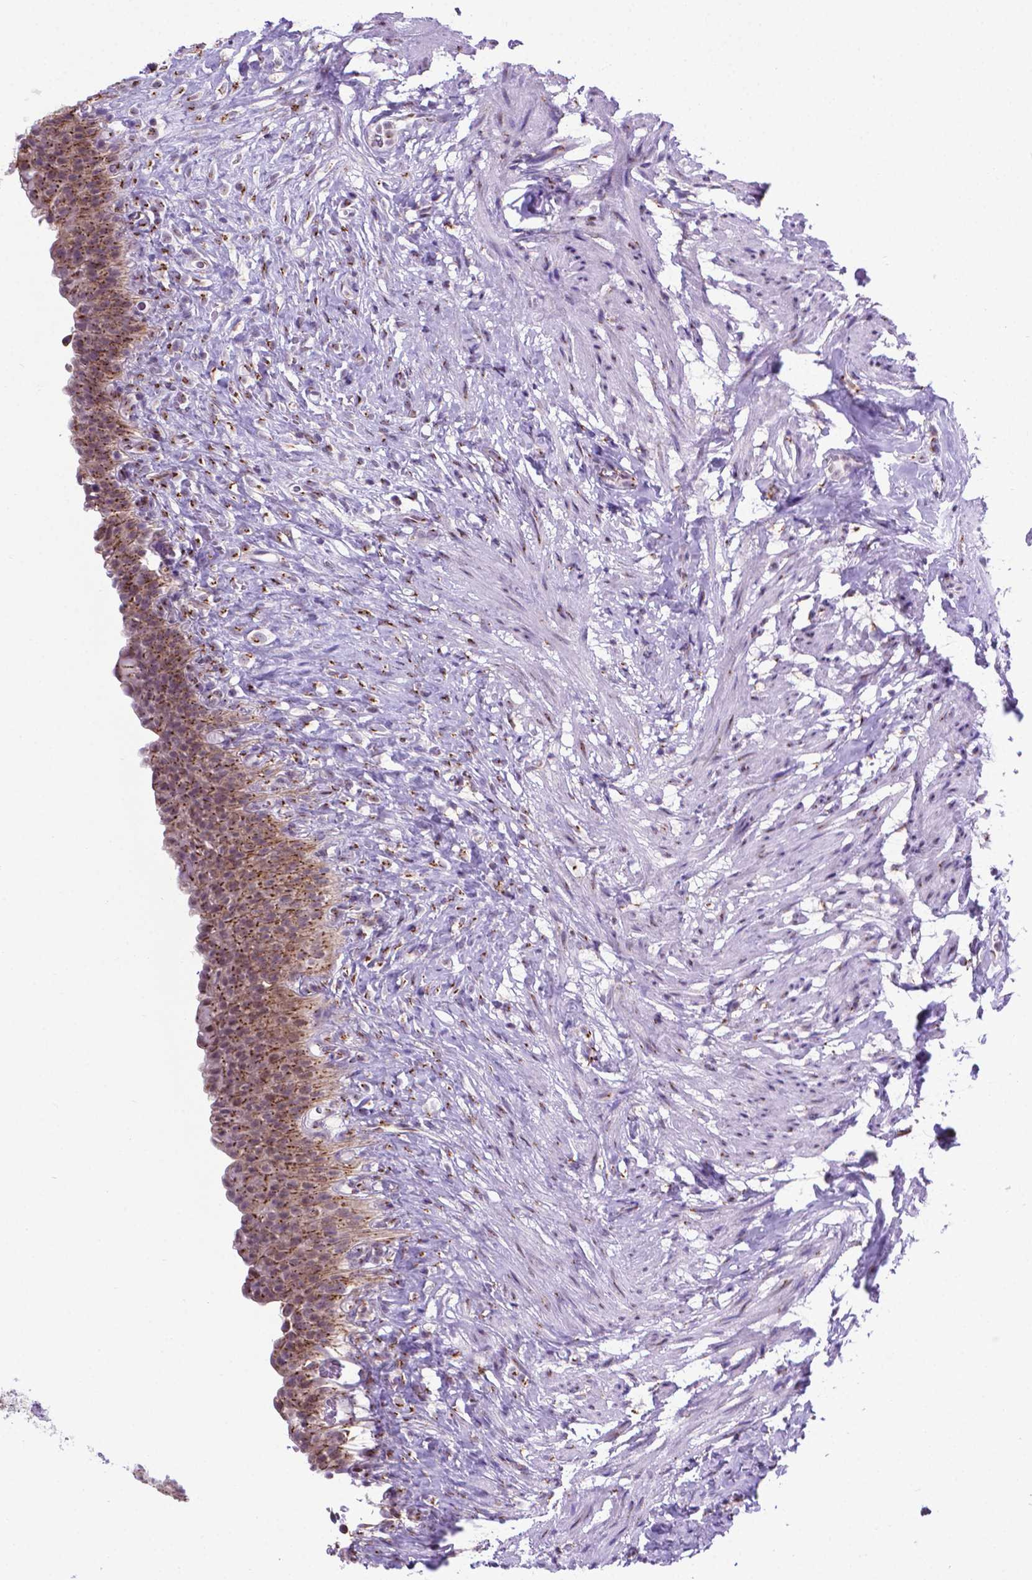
{"staining": {"intensity": "moderate", "quantity": ">75%", "location": "cytoplasmic/membranous"}, "tissue": "urinary bladder", "cell_type": "Urothelial cells", "image_type": "normal", "snomed": [{"axis": "morphology", "description": "Normal tissue, NOS"}, {"axis": "topography", "description": "Urinary bladder"}, {"axis": "topography", "description": "Prostate"}], "caption": "Urothelial cells exhibit medium levels of moderate cytoplasmic/membranous staining in approximately >75% of cells in benign human urinary bladder.", "gene": "MRPL10", "patient": {"sex": "male", "age": 76}}